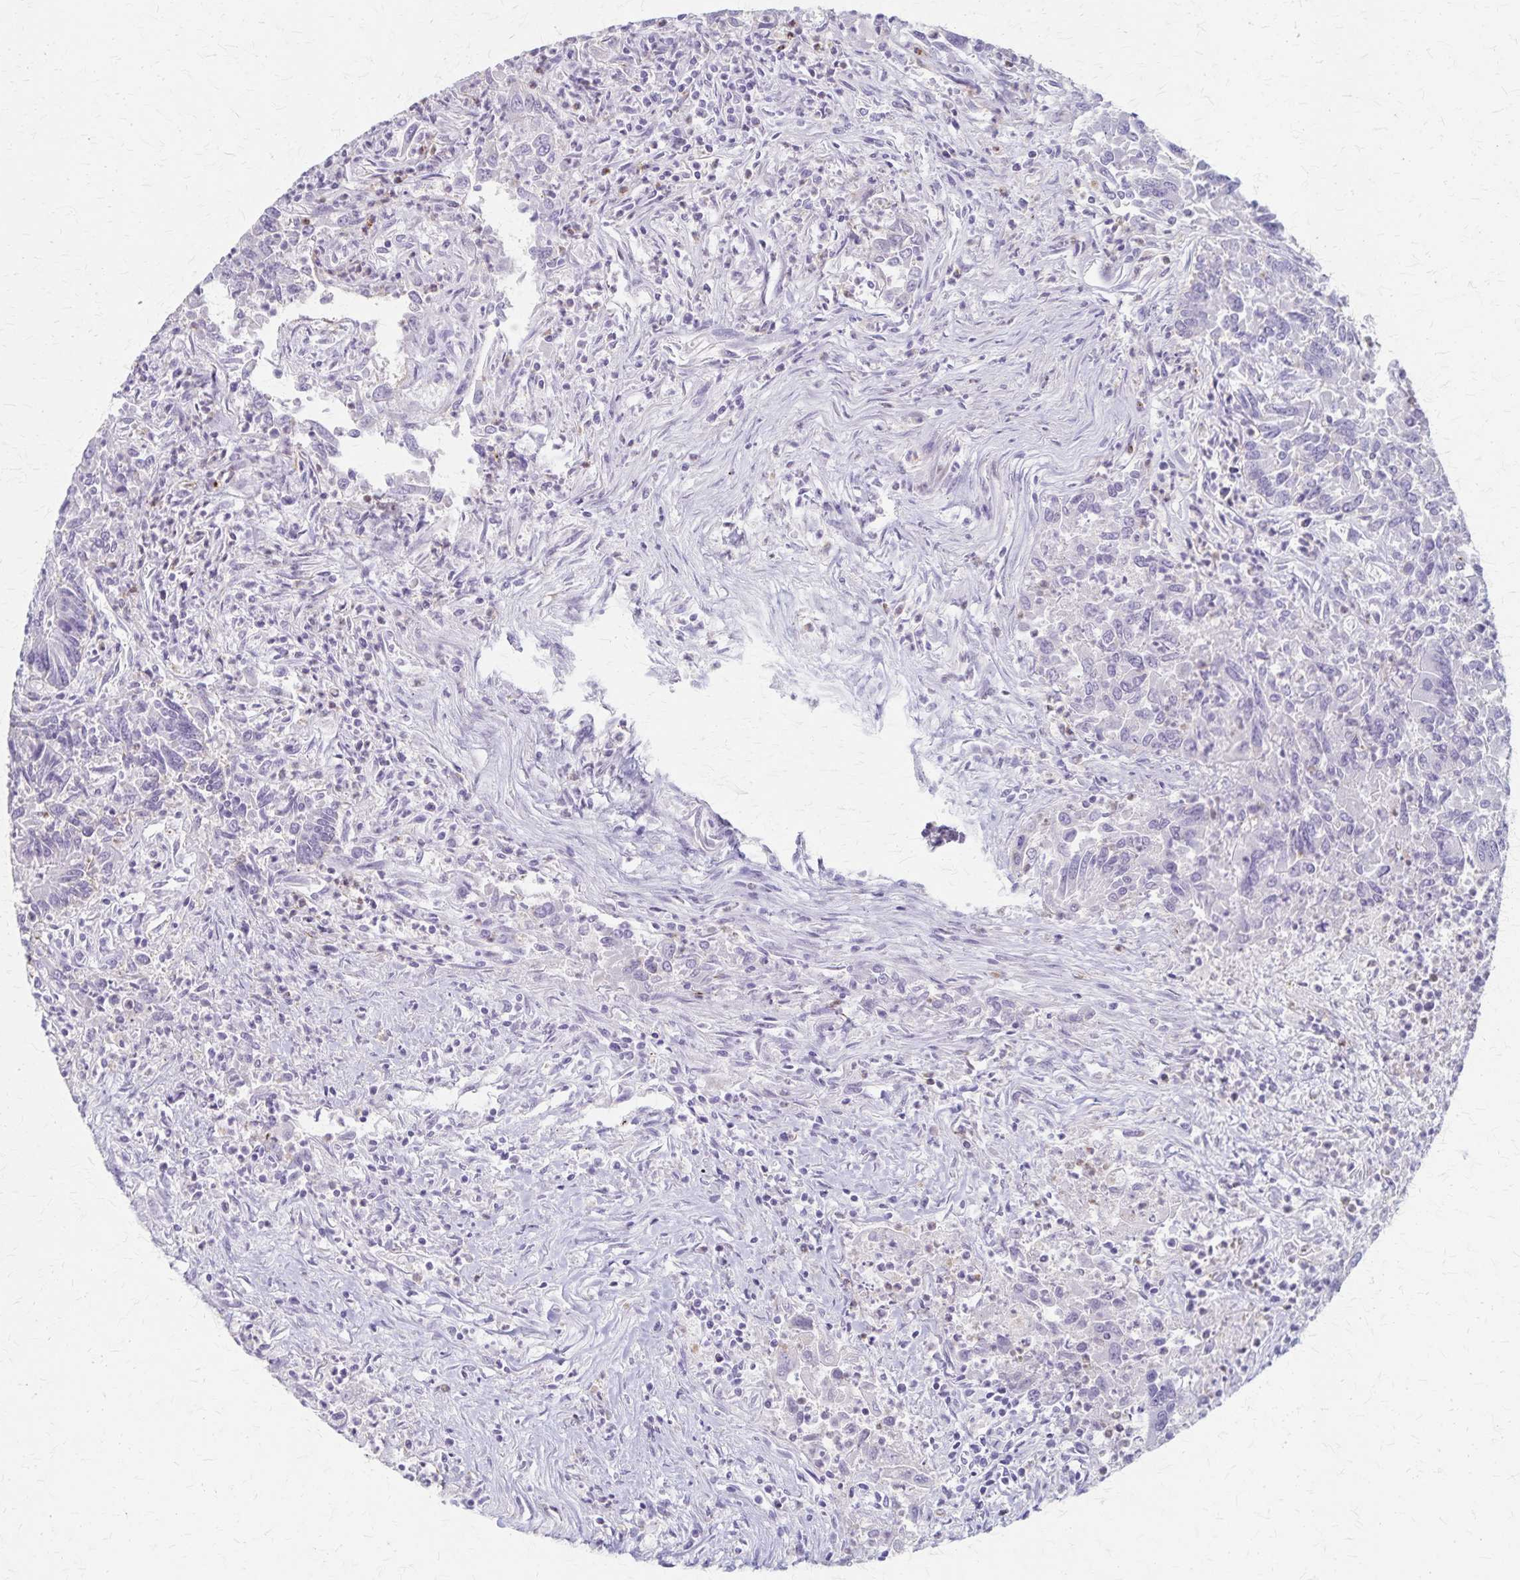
{"staining": {"intensity": "negative", "quantity": "none", "location": "none"}, "tissue": "colorectal cancer", "cell_type": "Tumor cells", "image_type": "cancer", "snomed": [{"axis": "morphology", "description": "Adenocarcinoma, NOS"}, {"axis": "topography", "description": "Colon"}], "caption": "Immunohistochemistry (IHC) micrograph of neoplastic tissue: human colorectal cancer (adenocarcinoma) stained with DAB (3,3'-diaminobenzidine) shows no significant protein expression in tumor cells.", "gene": "RASL10B", "patient": {"sex": "female", "age": 67}}